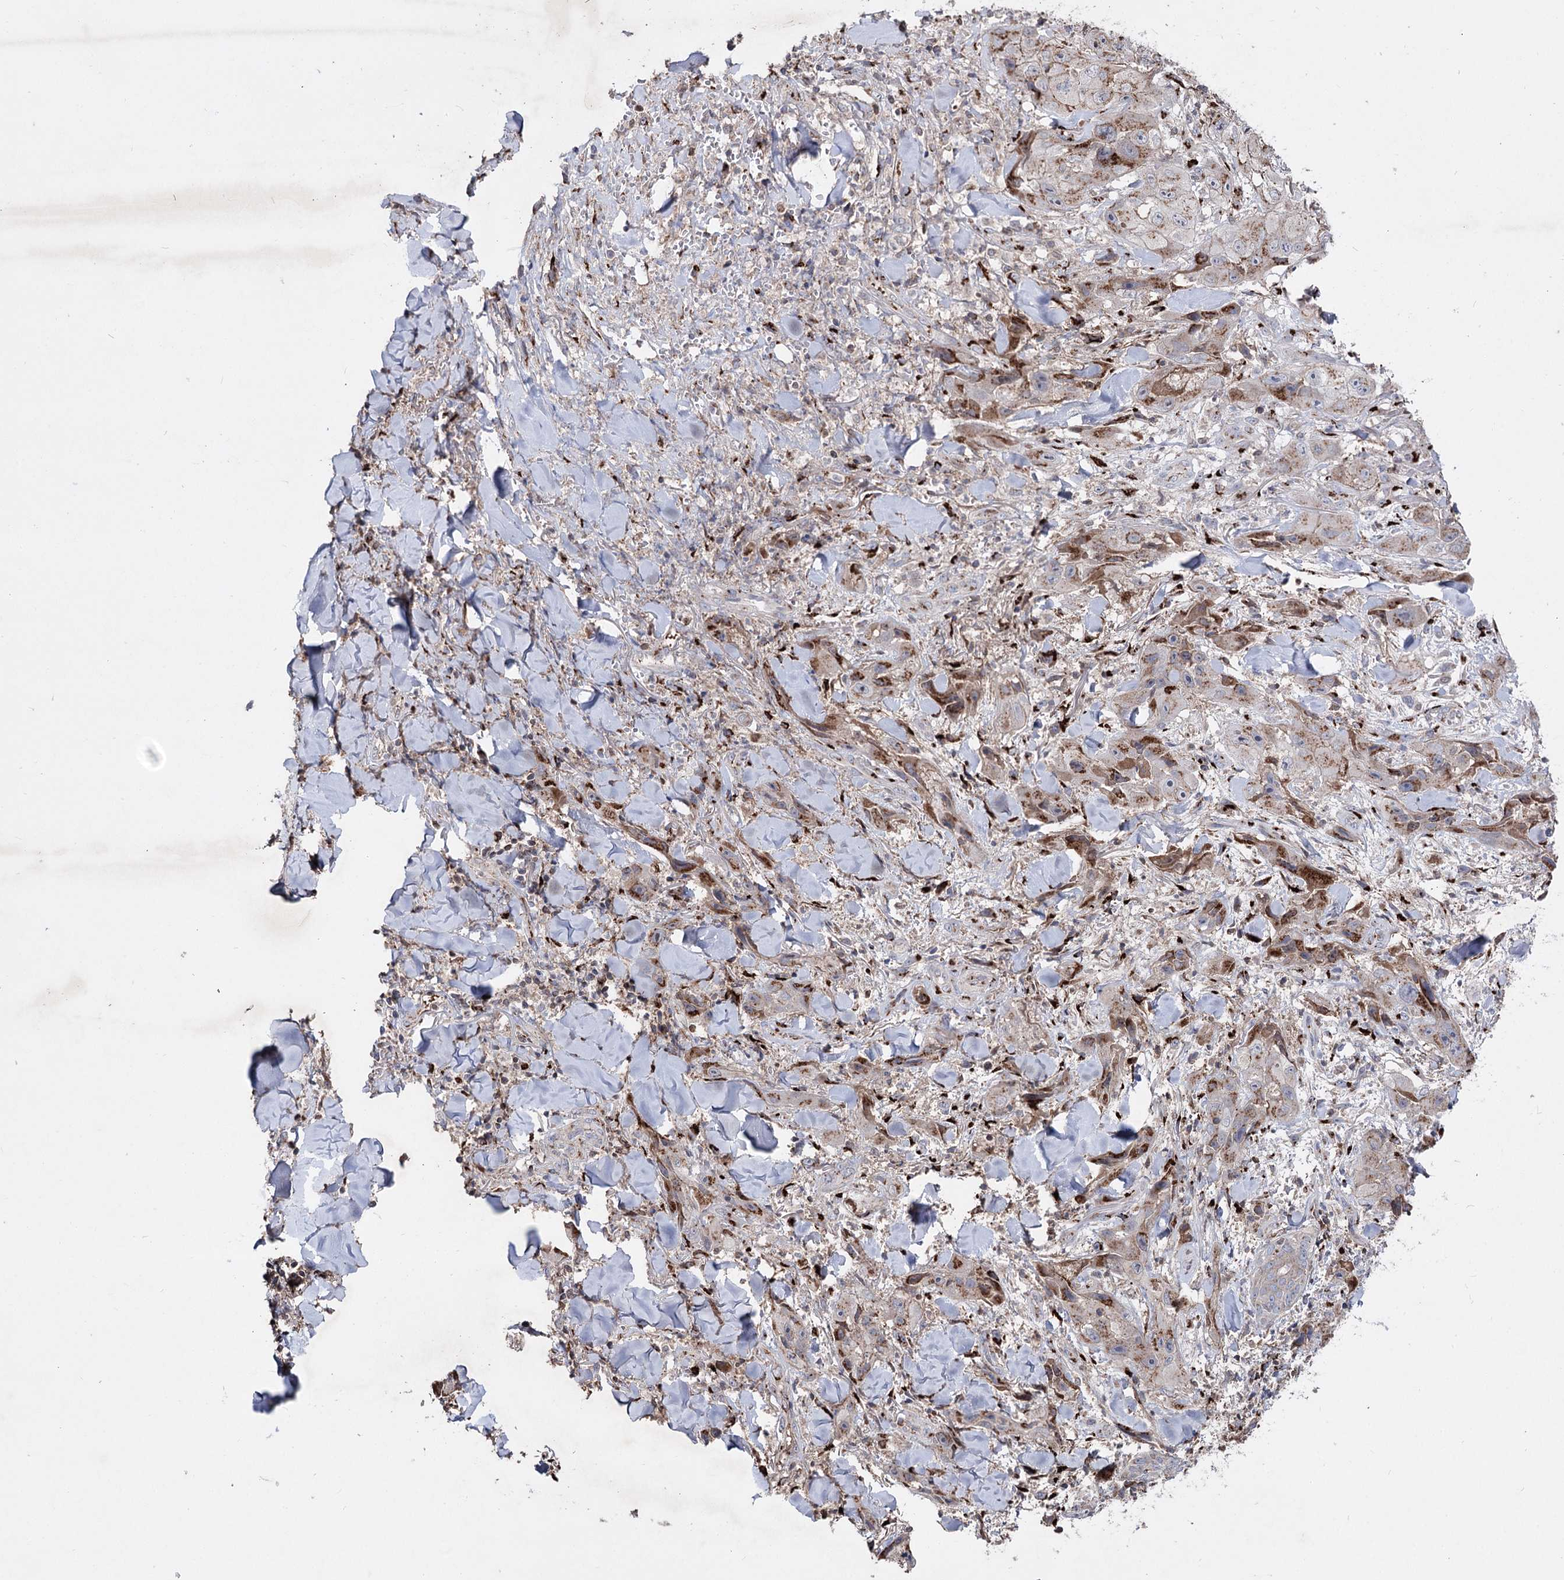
{"staining": {"intensity": "strong", "quantity": "<25%", "location": "cytoplasmic/membranous"}, "tissue": "skin cancer", "cell_type": "Tumor cells", "image_type": "cancer", "snomed": [{"axis": "morphology", "description": "Squamous cell carcinoma, NOS"}, {"axis": "topography", "description": "Skin"}, {"axis": "topography", "description": "Subcutis"}], "caption": "Skin squamous cell carcinoma tissue demonstrates strong cytoplasmic/membranous positivity in about <25% of tumor cells, visualized by immunohistochemistry. (DAB = brown stain, brightfield microscopy at high magnification).", "gene": "ARHGAP20", "patient": {"sex": "male", "age": 73}}